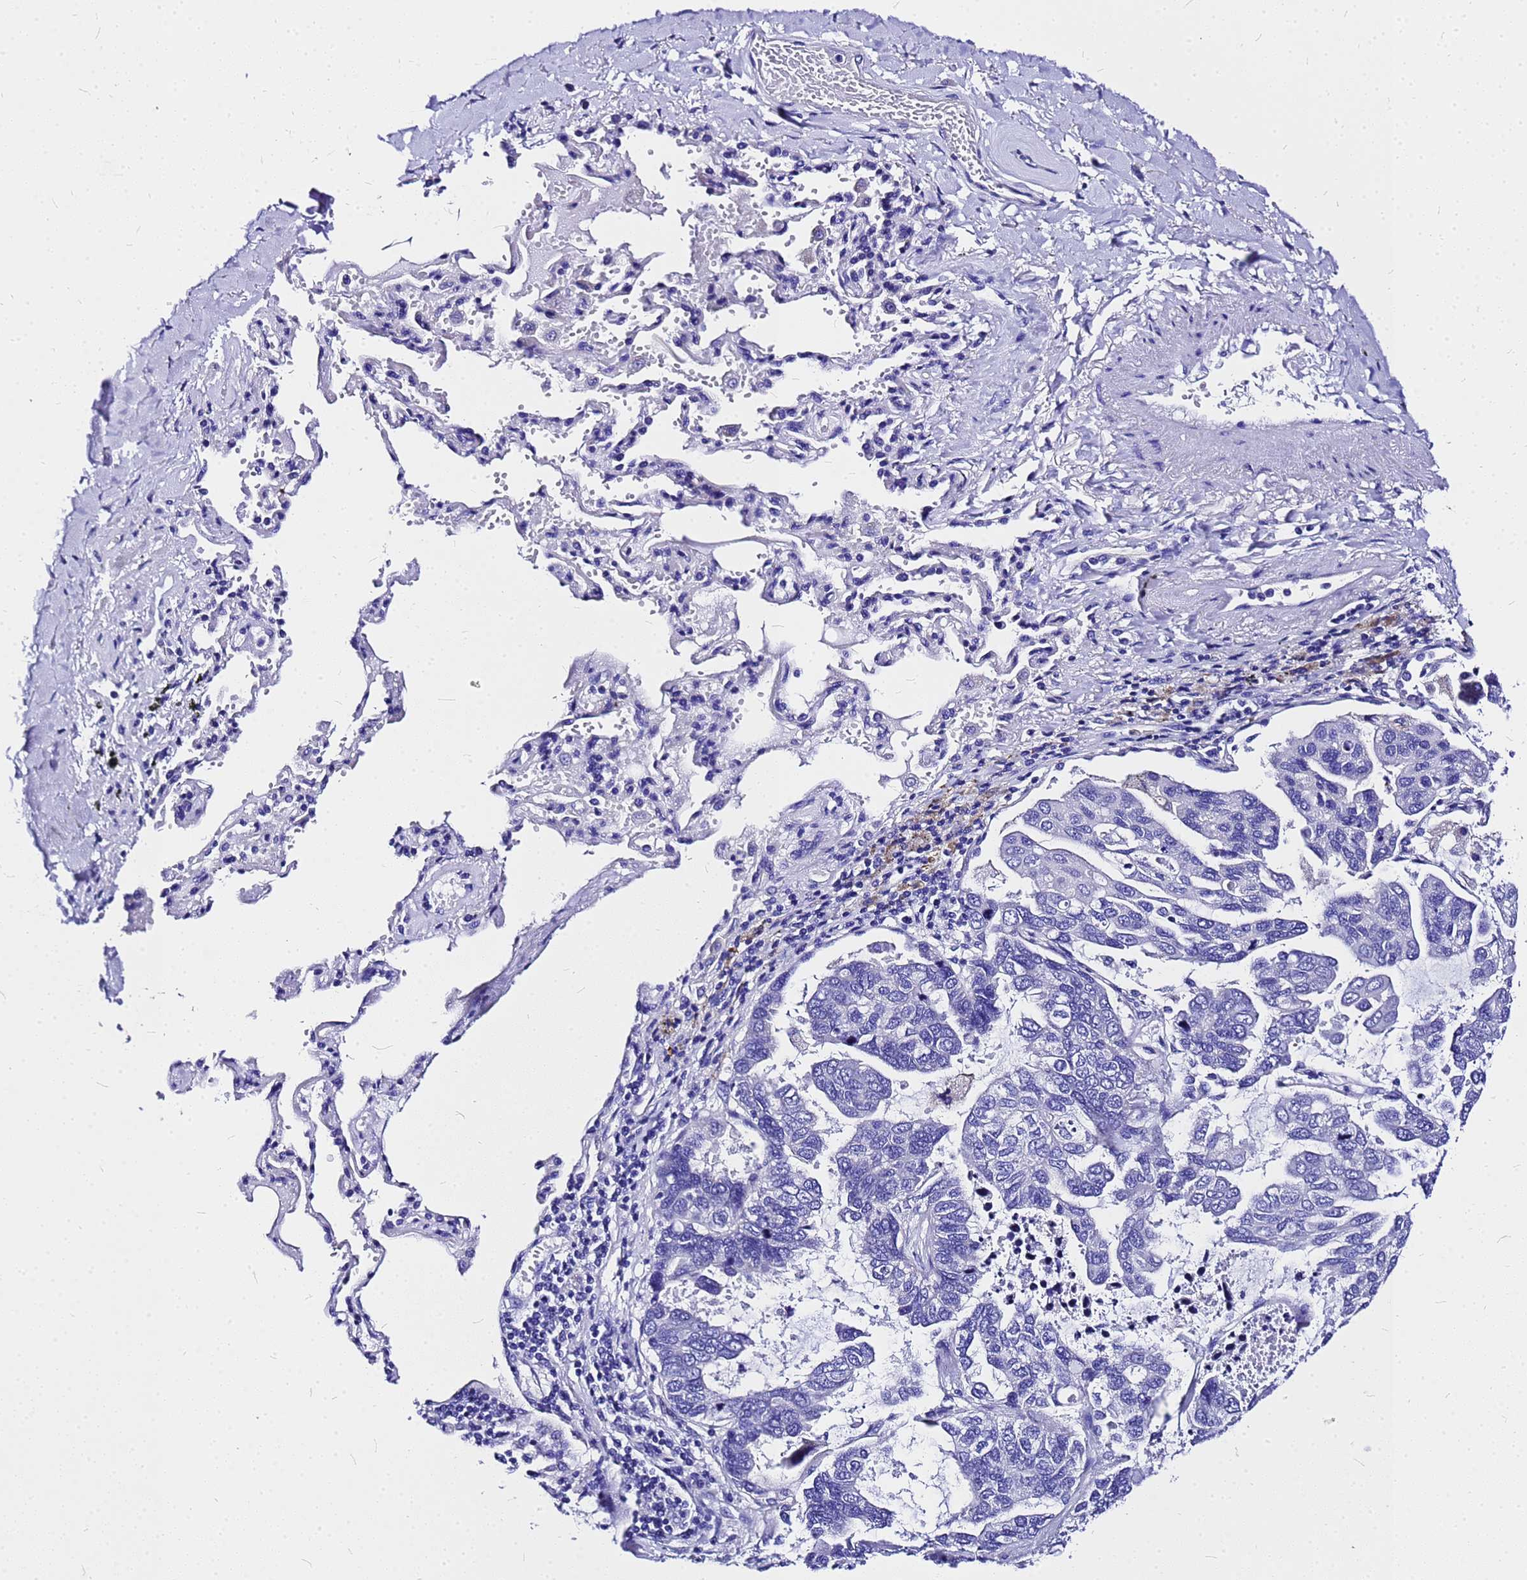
{"staining": {"intensity": "negative", "quantity": "none", "location": "none"}, "tissue": "lung cancer", "cell_type": "Tumor cells", "image_type": "cancer", "snomed": [{"axis": "morphology", "description": "Adenocarcinoma, NOS"}, {"axis": "topography", "description": "Lung"}], "caption": "DAB immunohistochemical staining of adenocarcinoma (lung) reveals no significant staining in tumor cells.", "gene": "HERC4", "patient": {"sex": "male", "age": 64}}